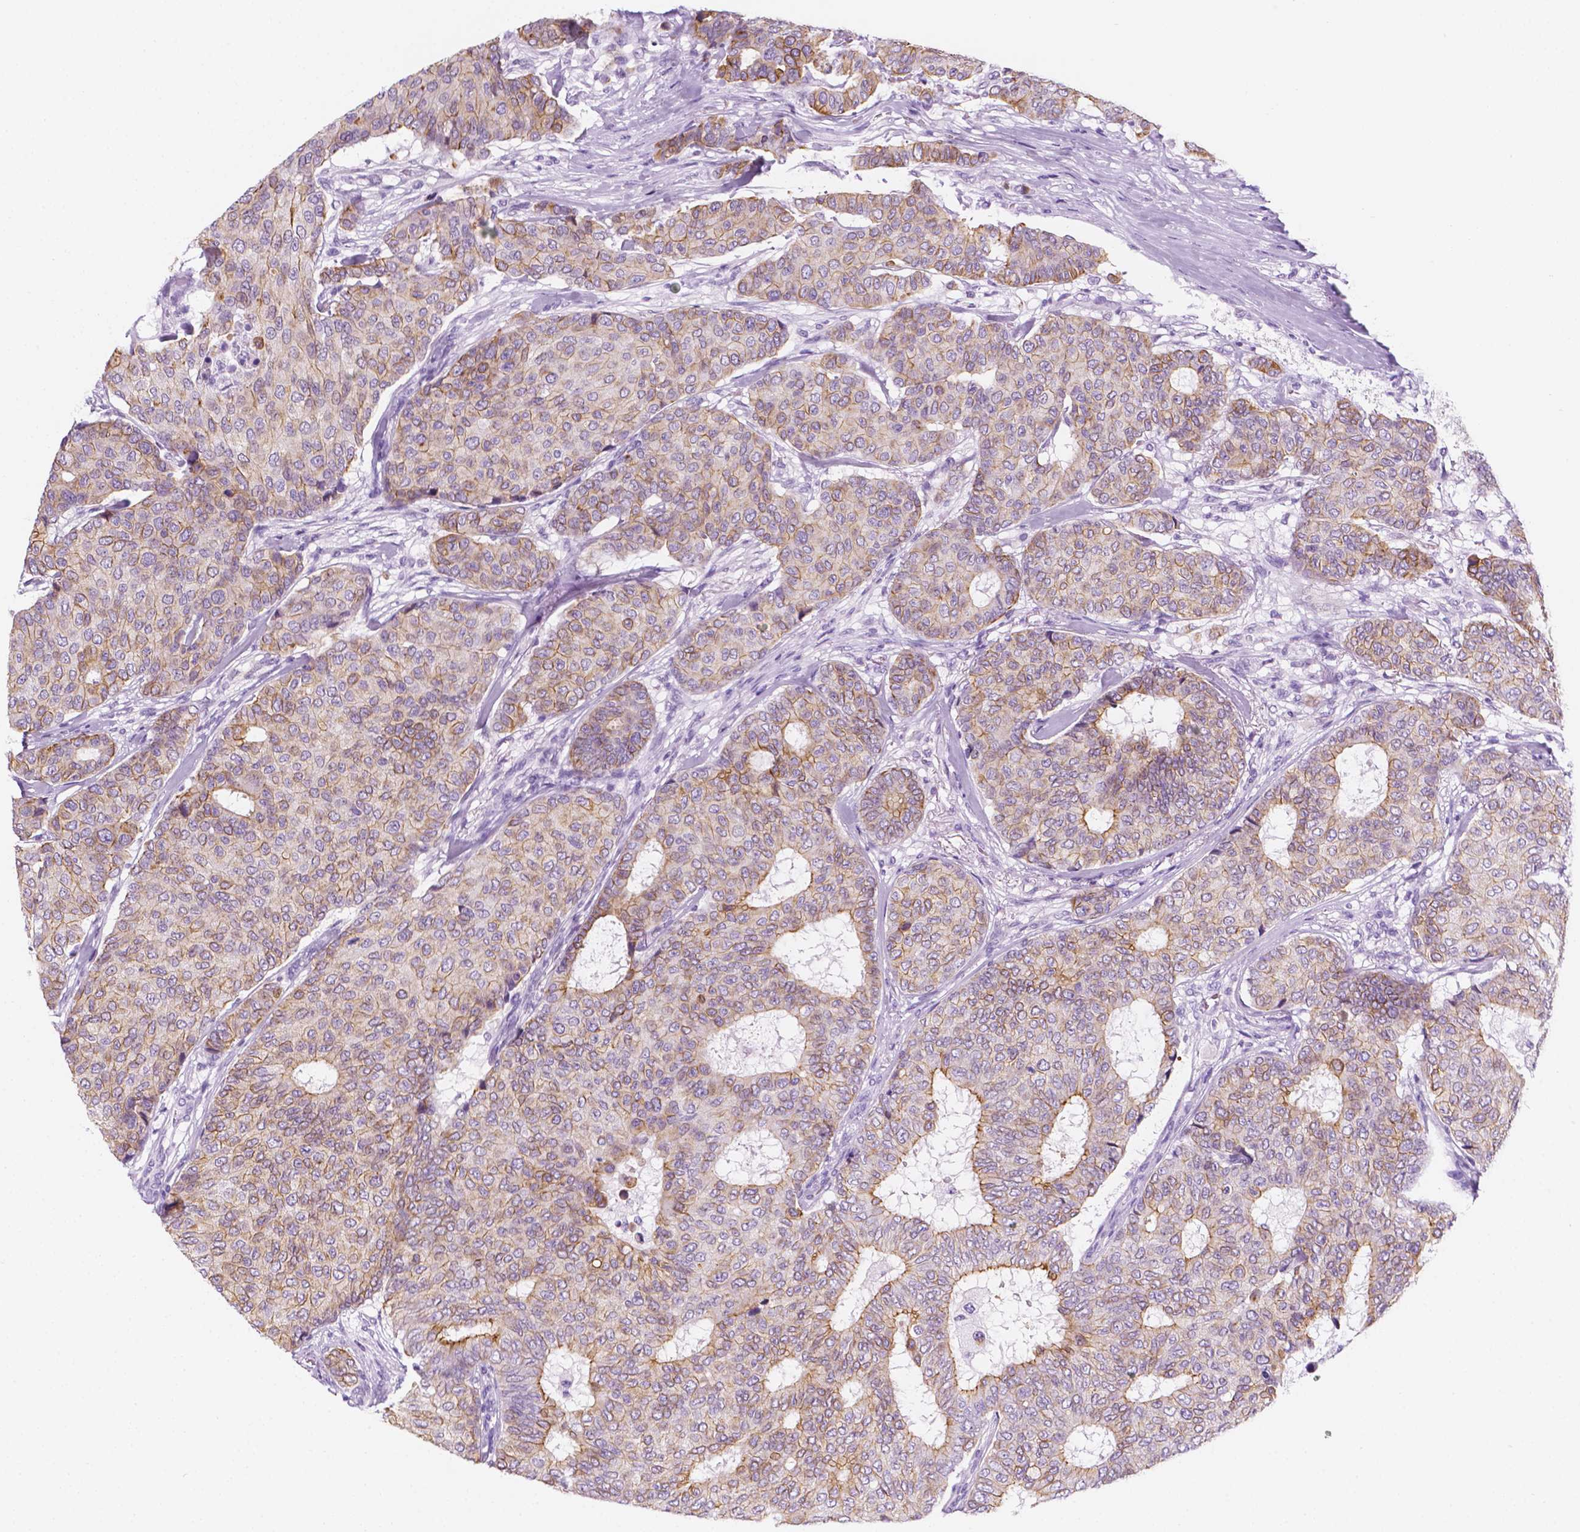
{"staining": {"intensity": "moderate", "quantity": "<25%", "location": "cytoplasmic/membranous"}, "tissue": "breast cancer", "cell_type": "Tumor cells", "image_type": "cancer", "snomed": [{"axis": "morphology", "description": "Duct carcinoma"}, {"axis": "topography", "description": "Breast"}], "caption": "Human breast cancer stained with a protein marker displays moderate staining in tumor cells.", "gene": "PPL", "patient": {"sex": "female", "age": 75}}